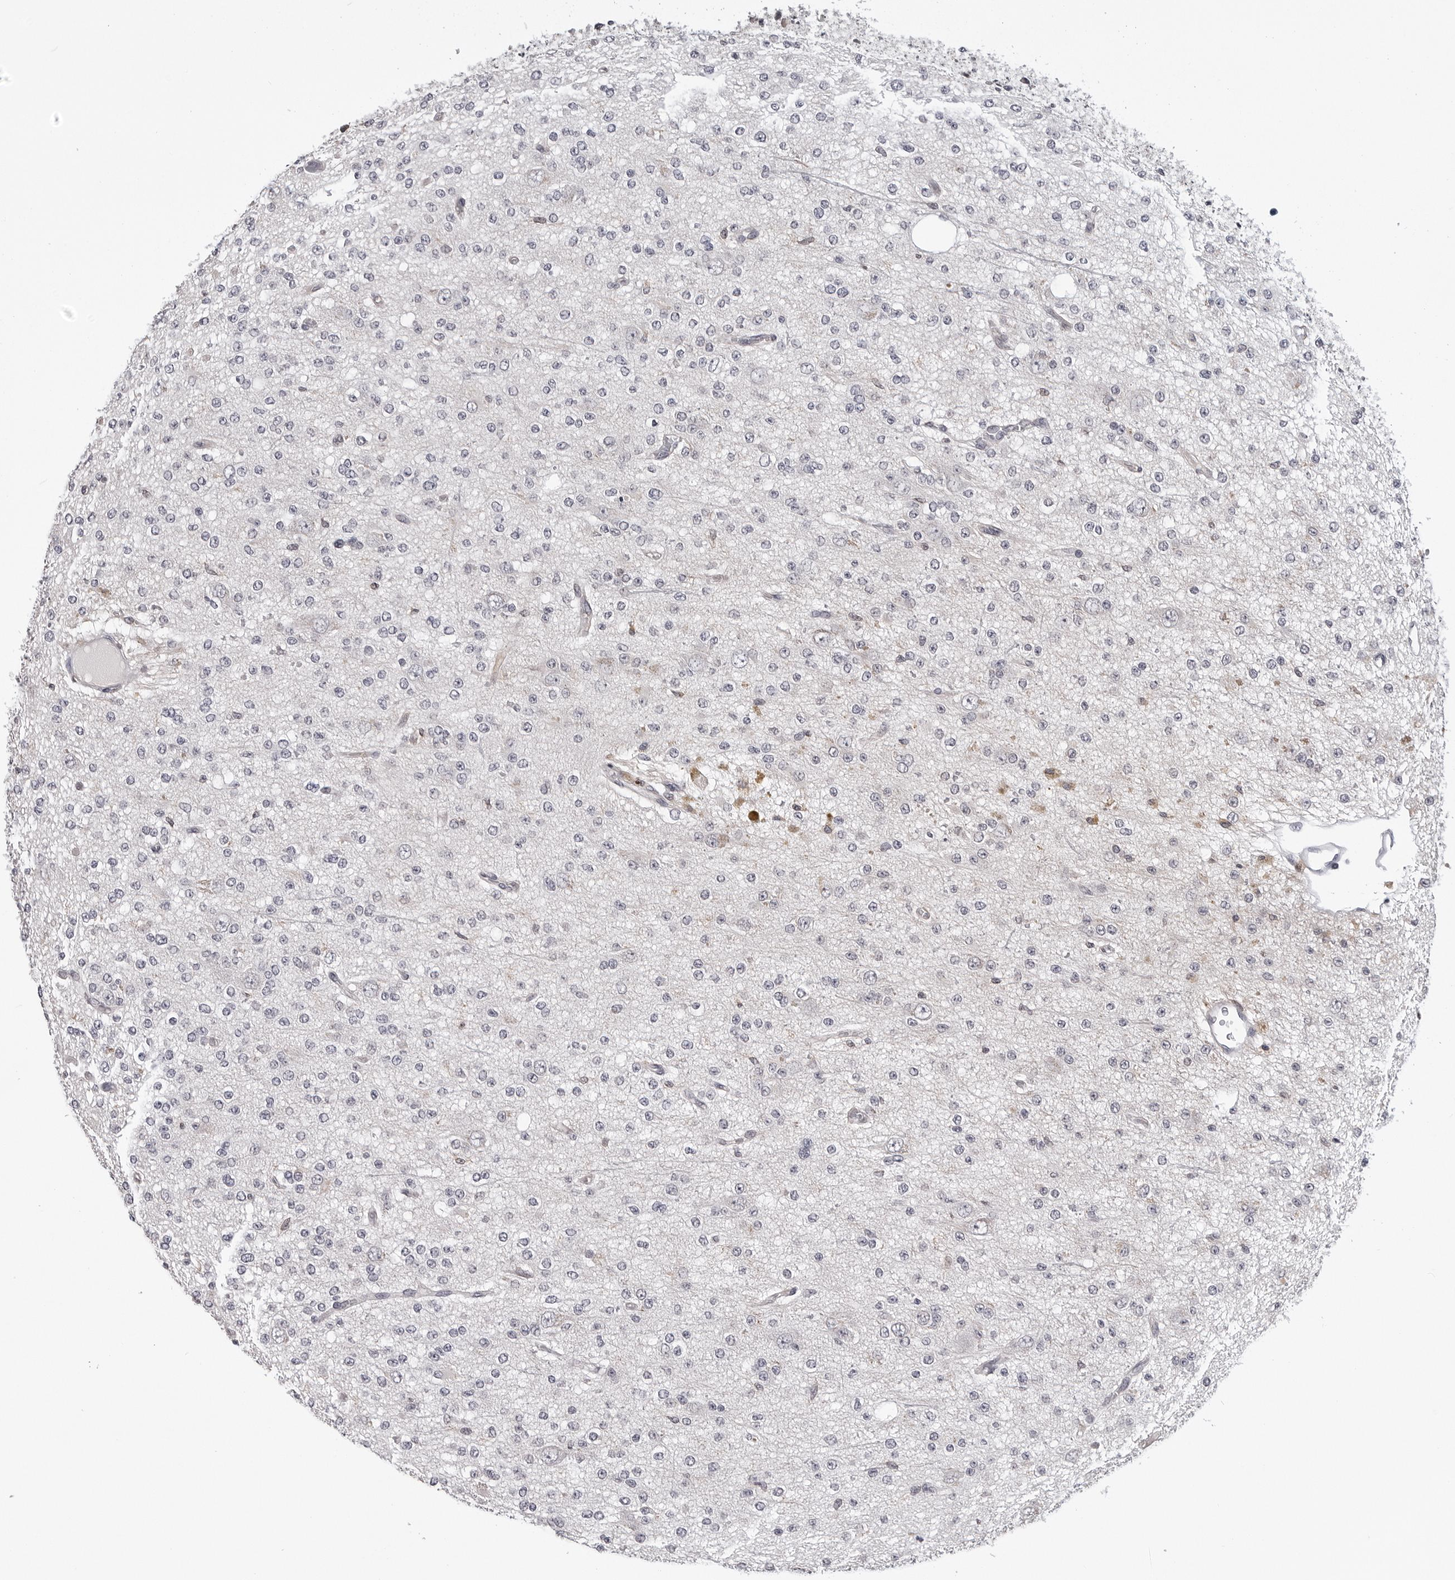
{"staining": {"intensity": "negative", "quantity": "none", "location": "none"}, "tissue": "glioma", "cell_type": "Tumor cells", "image_type": "cancer", "snomed": [{"axis": "morphology", "description": "Glioma, malignant, Low grade"}, {"axis": "topography", "description": "Brain"}], "caption": "Malignant low-grade glioma was stained to show a protein in brown. There is no significant staining in tumor cells.", "gene": "TRMT13", "patient": {"sex": "male", "age": 38}}